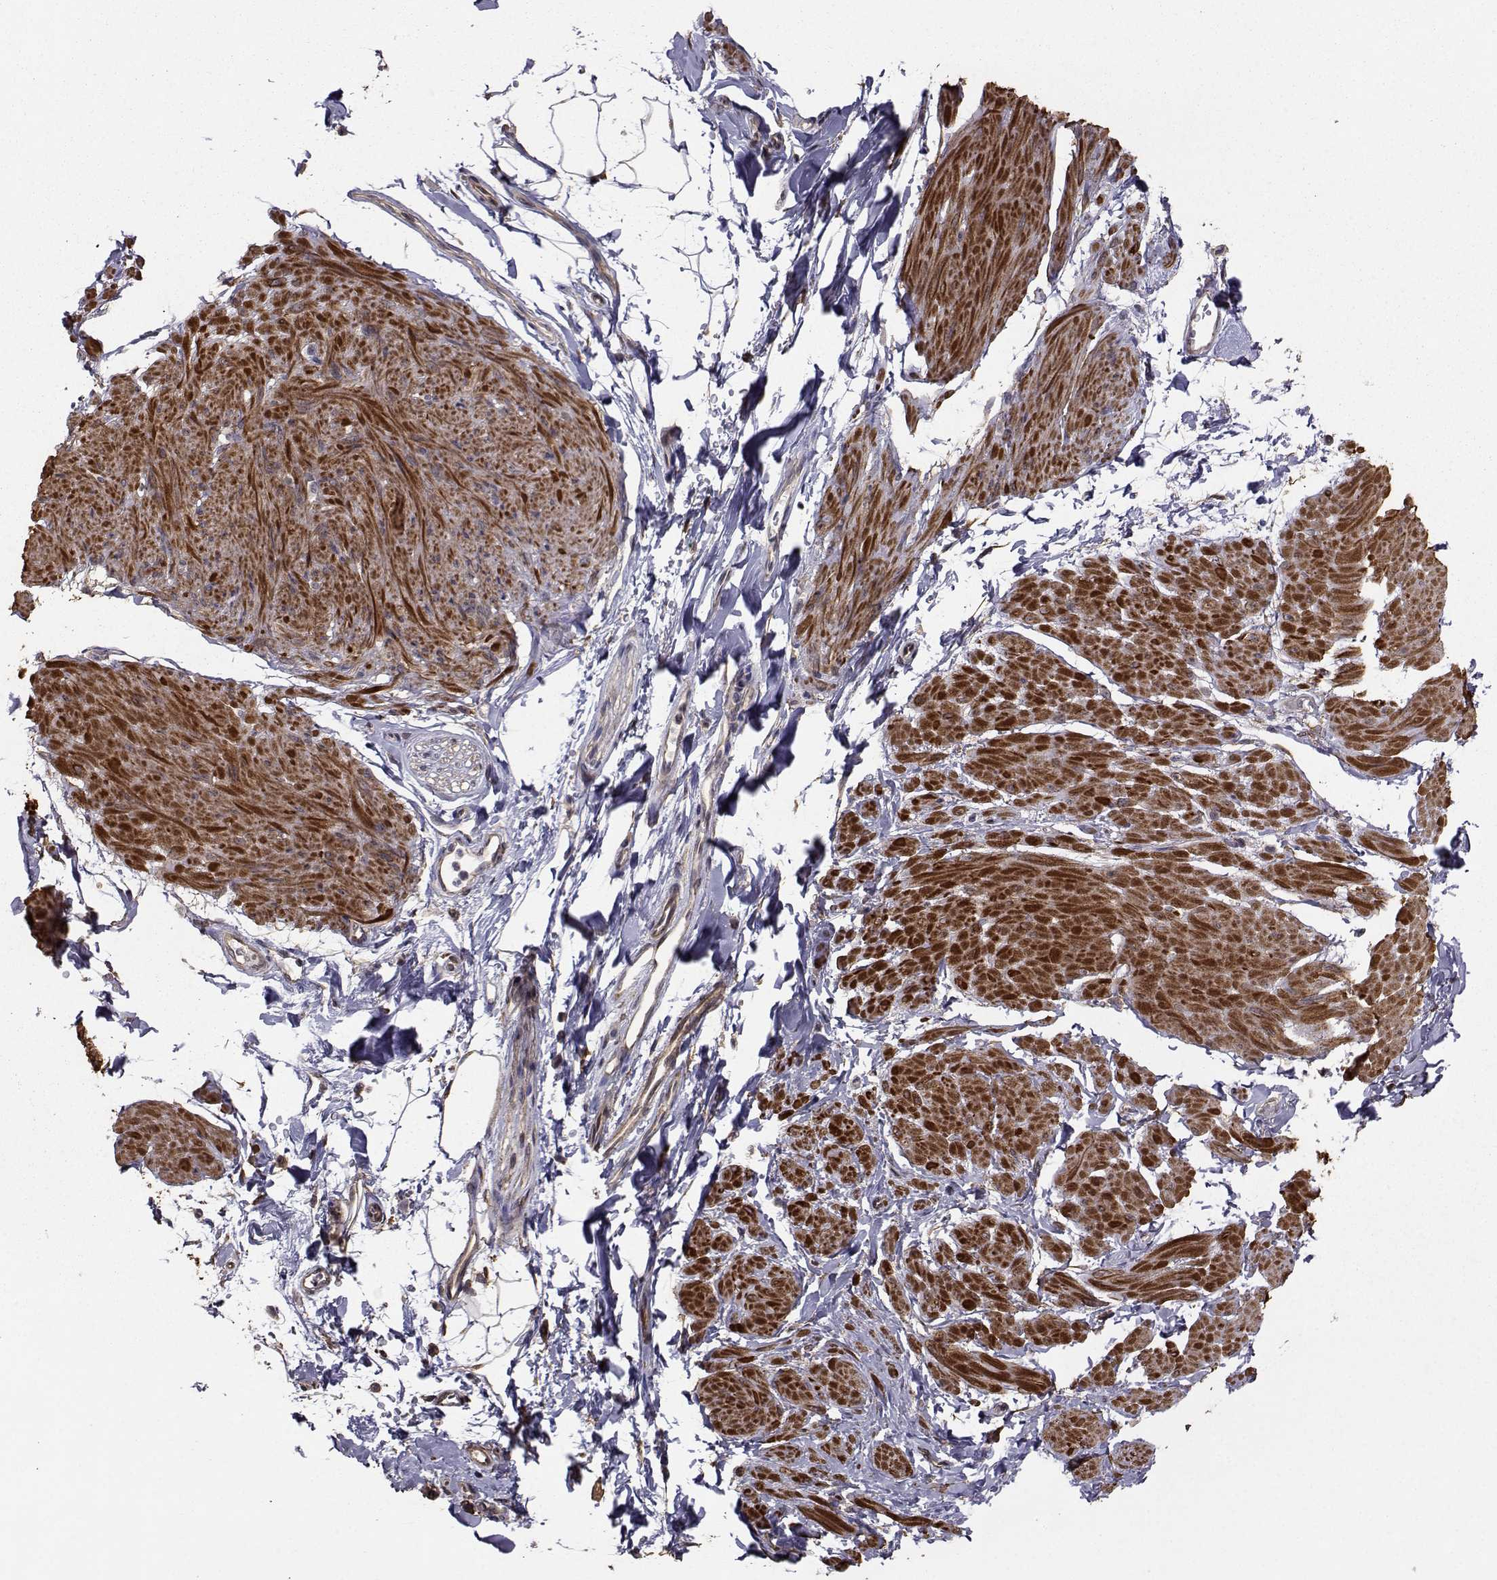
{"staining": {"intensity": "strong", "quantity": "25%-75%", "location": "cytoplasmic/membranous,nuclear"}, "tissue": "smooth muscle", "cell_type": "Smooth muscle cells", "image_type": "normal", "snomed": [{"axis": "morphology", "description": "Normal tissue, NOS"}, {"axis": "topography", "description": "Adipose tissue"}, {"axis": "topography", "description": "Smooth muscle"}, {"axis": "topography", "description": "Peripheral nerve tissue"}], "caption": "Immunohistochemical staining of benign smooth muscle demonstrates high levels of strong cytoplasmic/membranous,nuclear positivity in about 25%-75% of smooth muscle cells. (DAB (3,3'-diaminobenzidine) = brown stain, brightfield microscopy at high magnification).", "gene": "TRIP10", "patient": {"sex": "male", "age": 83}}